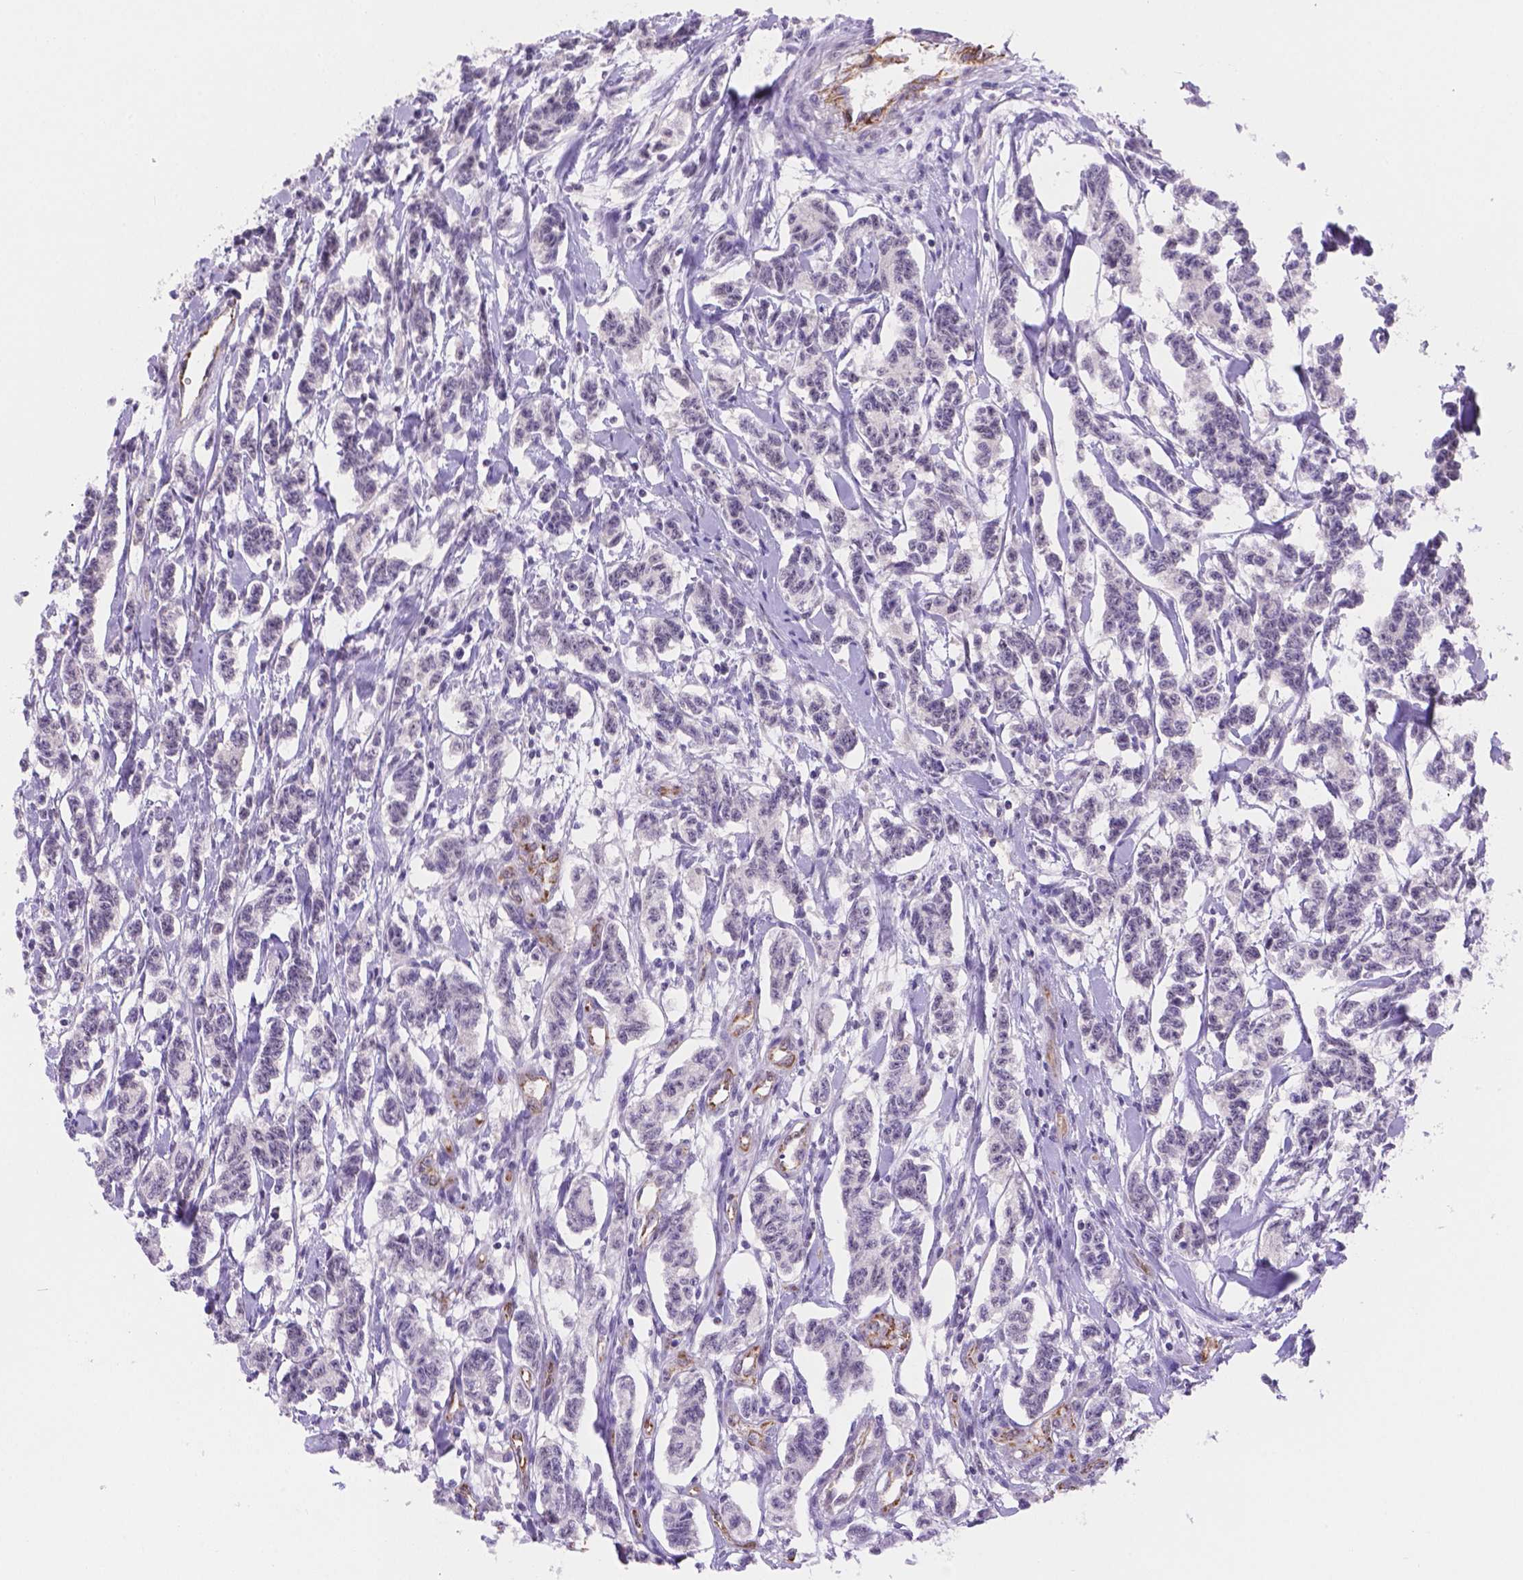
{"staining": {"intensity": "negative", "quantity": "none", "location": "none"}, "tissue": "carcinoid", "cell_type": "Tumor cells", "image_type": "cancer", "snomed": [{"axis": "morphology", "description": "Carcinoid, malignant, NOS"}, {"axis": "topography", "description": "Kidney"}], "caption": "High power microscopy image of an IHC micrograph of carcinoid, revealing no significant staining in tumor cells.", "gene": "NXPE2", "patient": {"sex": "female", "age": 41}}